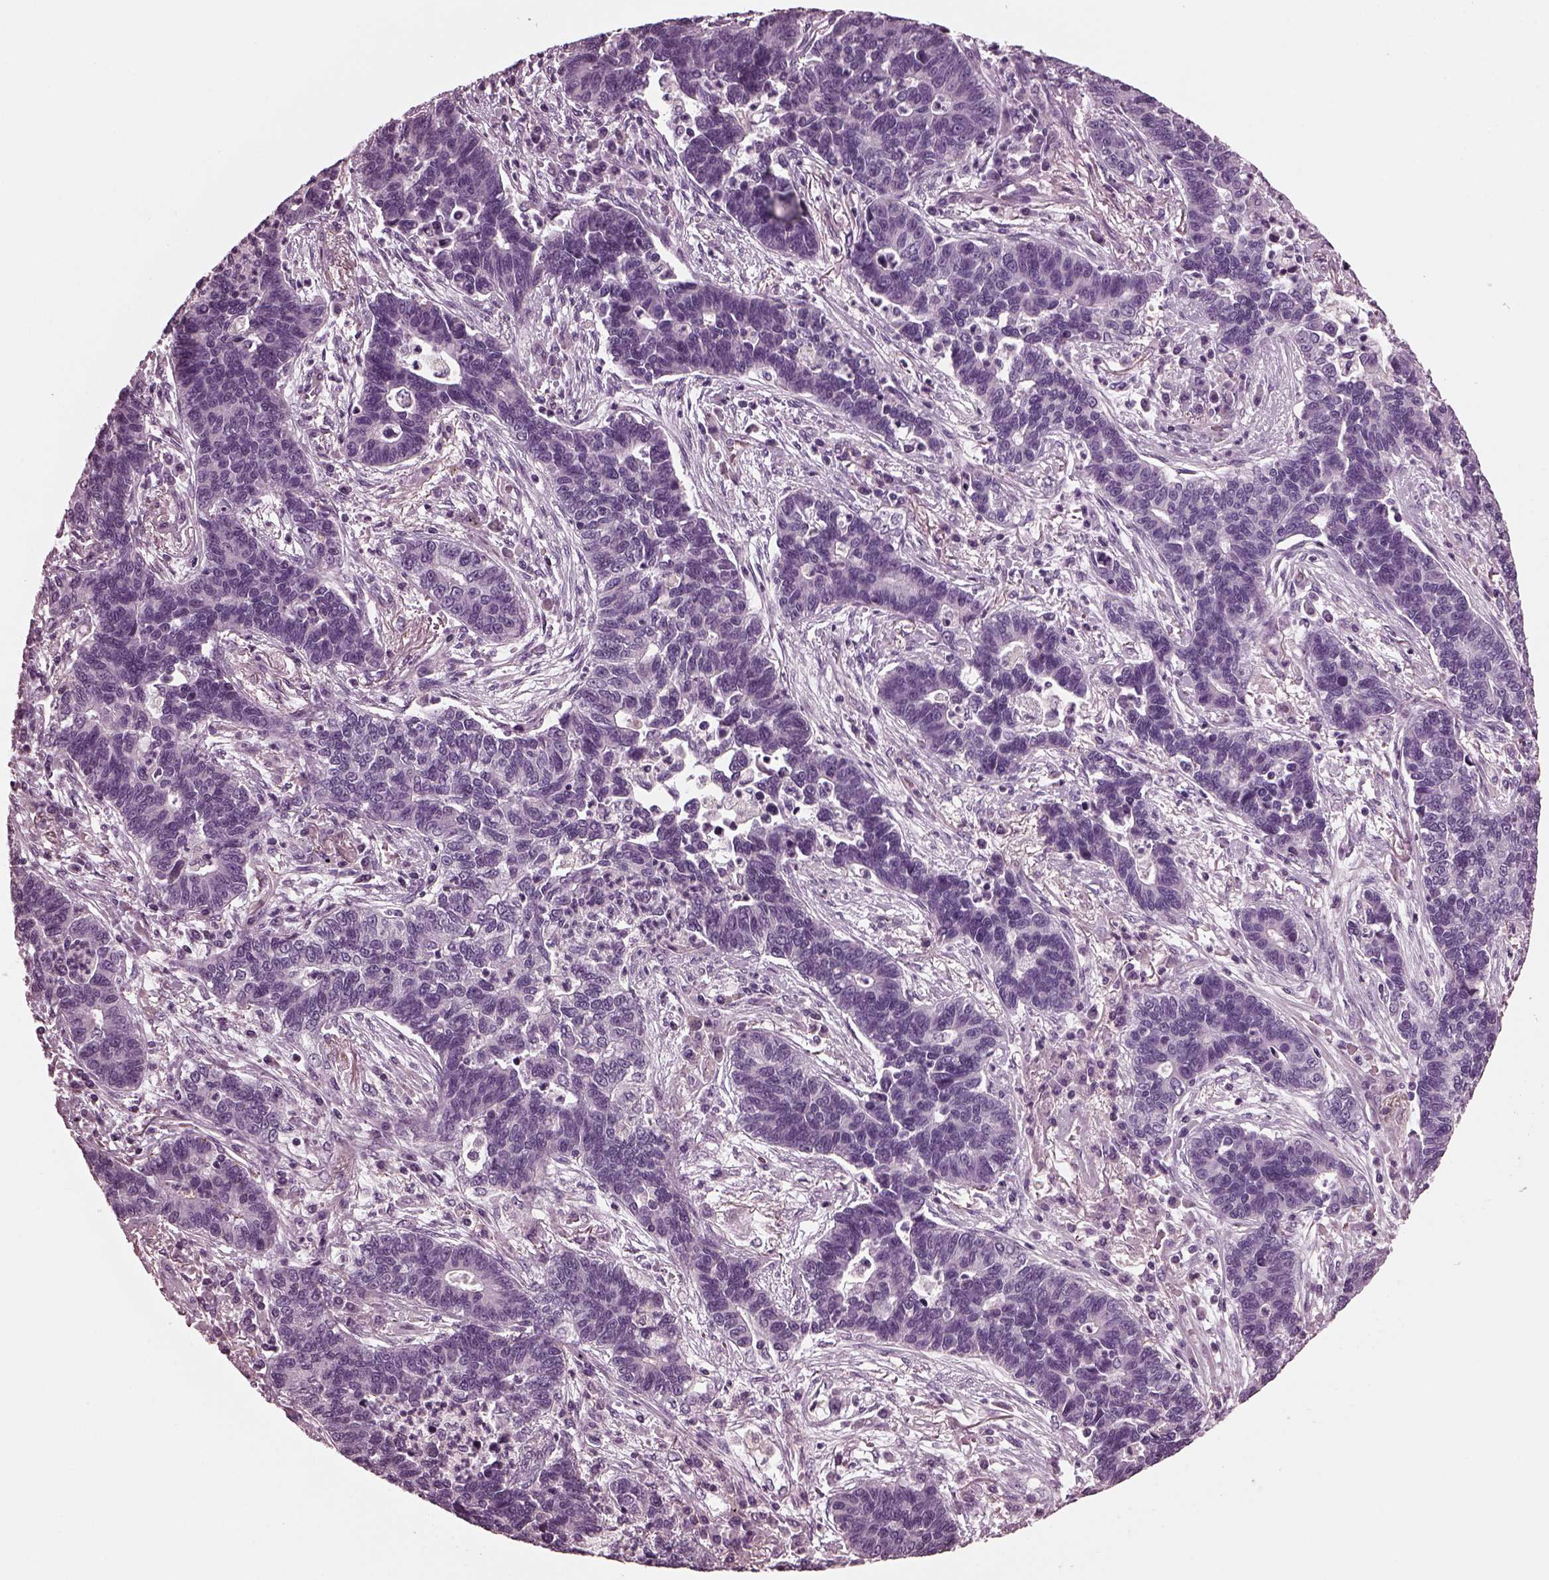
{"staining": {"intensity": "negative", "quantity": "none", "location": "none"}, "tissue": "lung cancer", "cell_type": "Tumor cells", "image_type": "cancer", "snomed": [{"axis": "morphology", "description": "Adenocarcinoma, NOS"}, {"axis": "topography", "description": "Lung"}], "caption": "This is an immunohistochemistry histopathology image of human adenocarcinoma (lung). There is no staining in tumor cells.", "gene": "GDF11", "patient": {"sex": "female", "age": 57}}